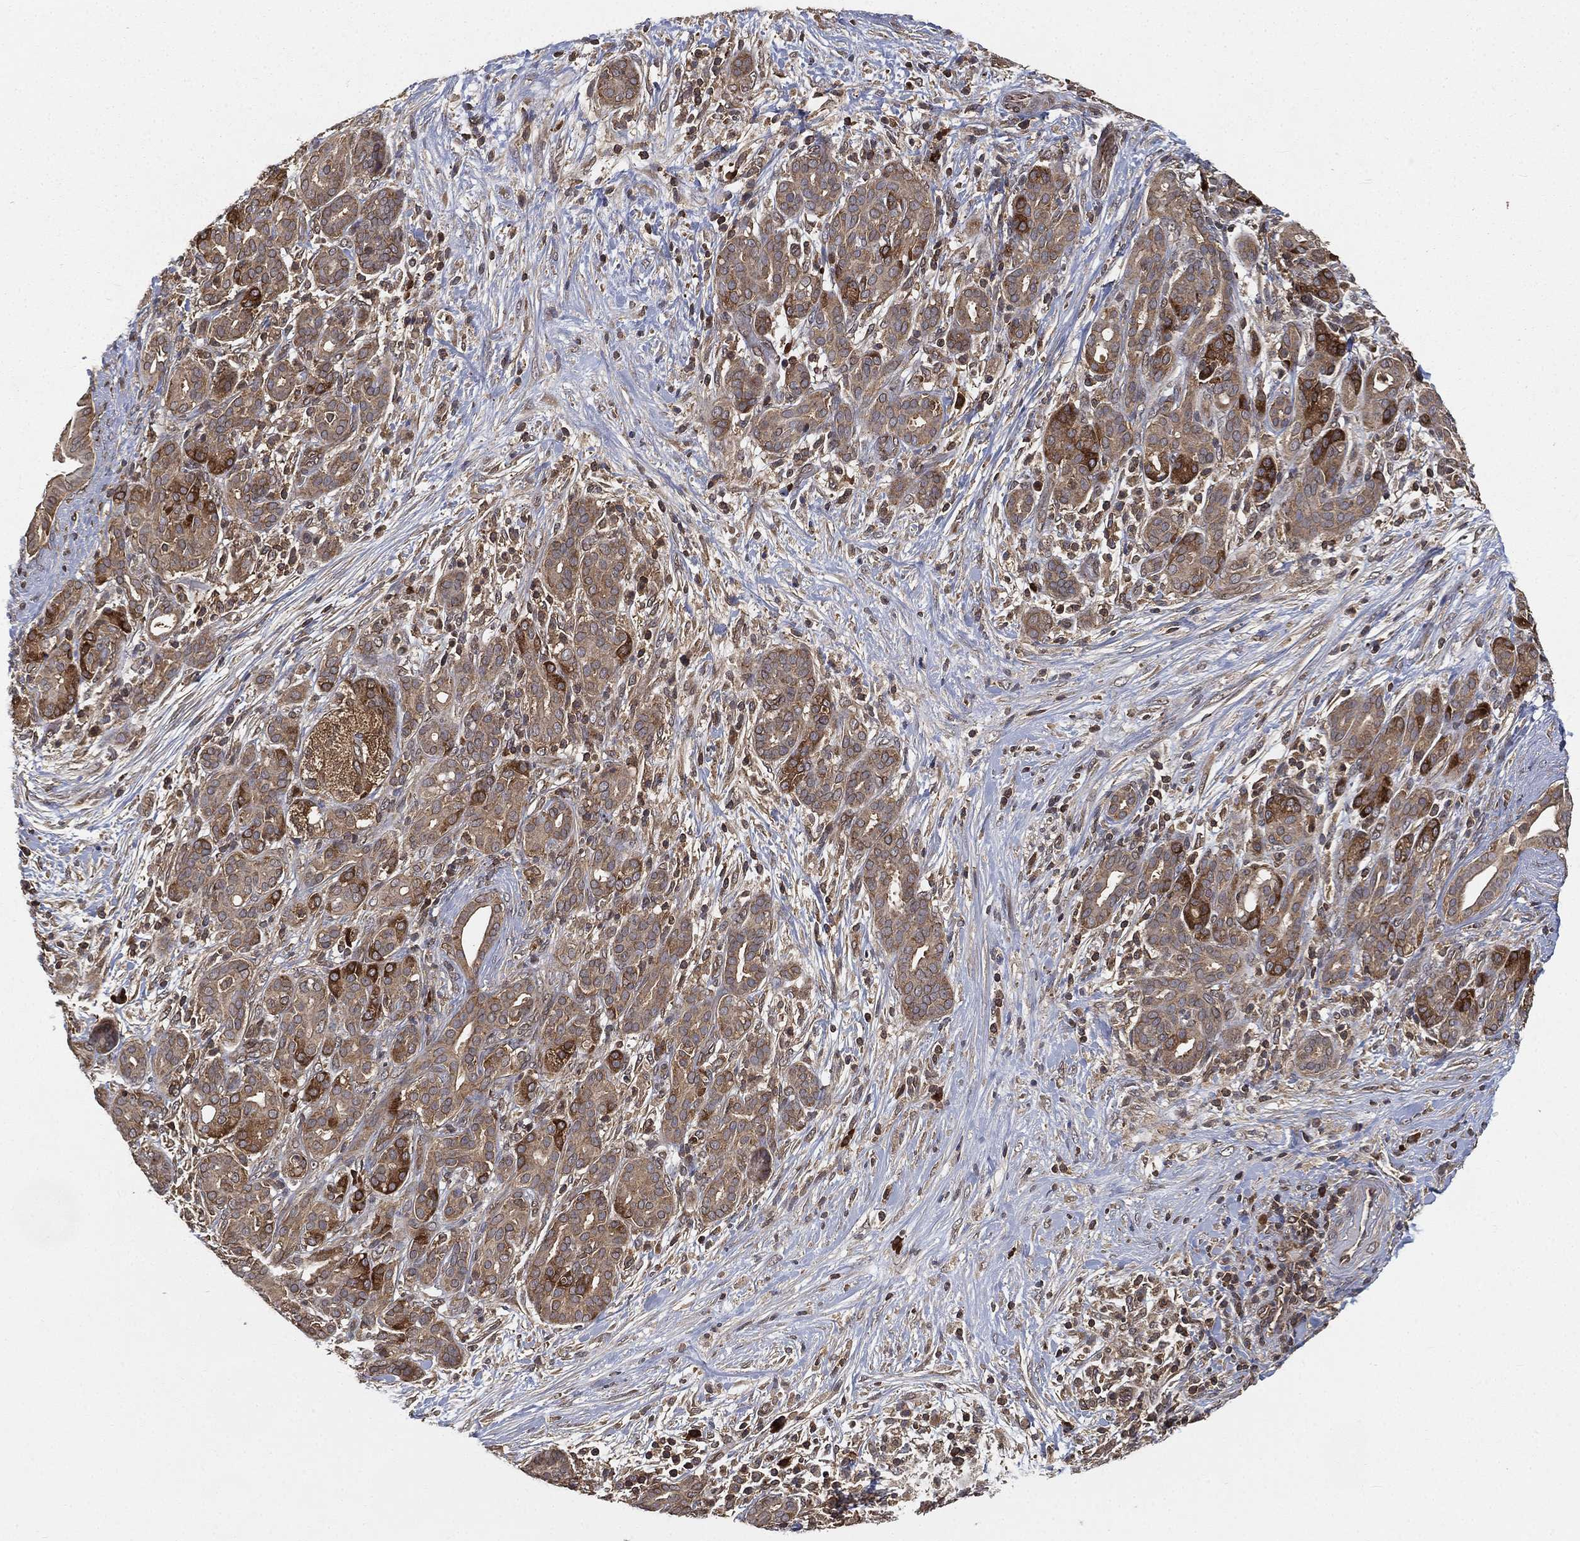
{"staining": {"intensity": "moderate", "quantity": ">75%", "location": "cytoplasmic/membranous"}, "tissue": "pancreatic cancer", "cell_type": "Tumor cells", "image_type": "cancer", "snomed": [{"axis": "morphology", "description": "Adenocarcinoma, NOS"}, {"axis": "topography", "description": "Pancreas"}], "caption": "Immunohistochemistry (IHC) micrograph of neoplastic tissue: pancreatic cancer (adenocarcinoma) stained using IHC demonstrates medium levels of moderate protein expression localized specifically in the cytoplasmic/membranous of tumor cells, appearing as a cytoplasmic/membranous brown color.", "gene": "UBA5", "patient": {"sex": "male", "age": 44}}